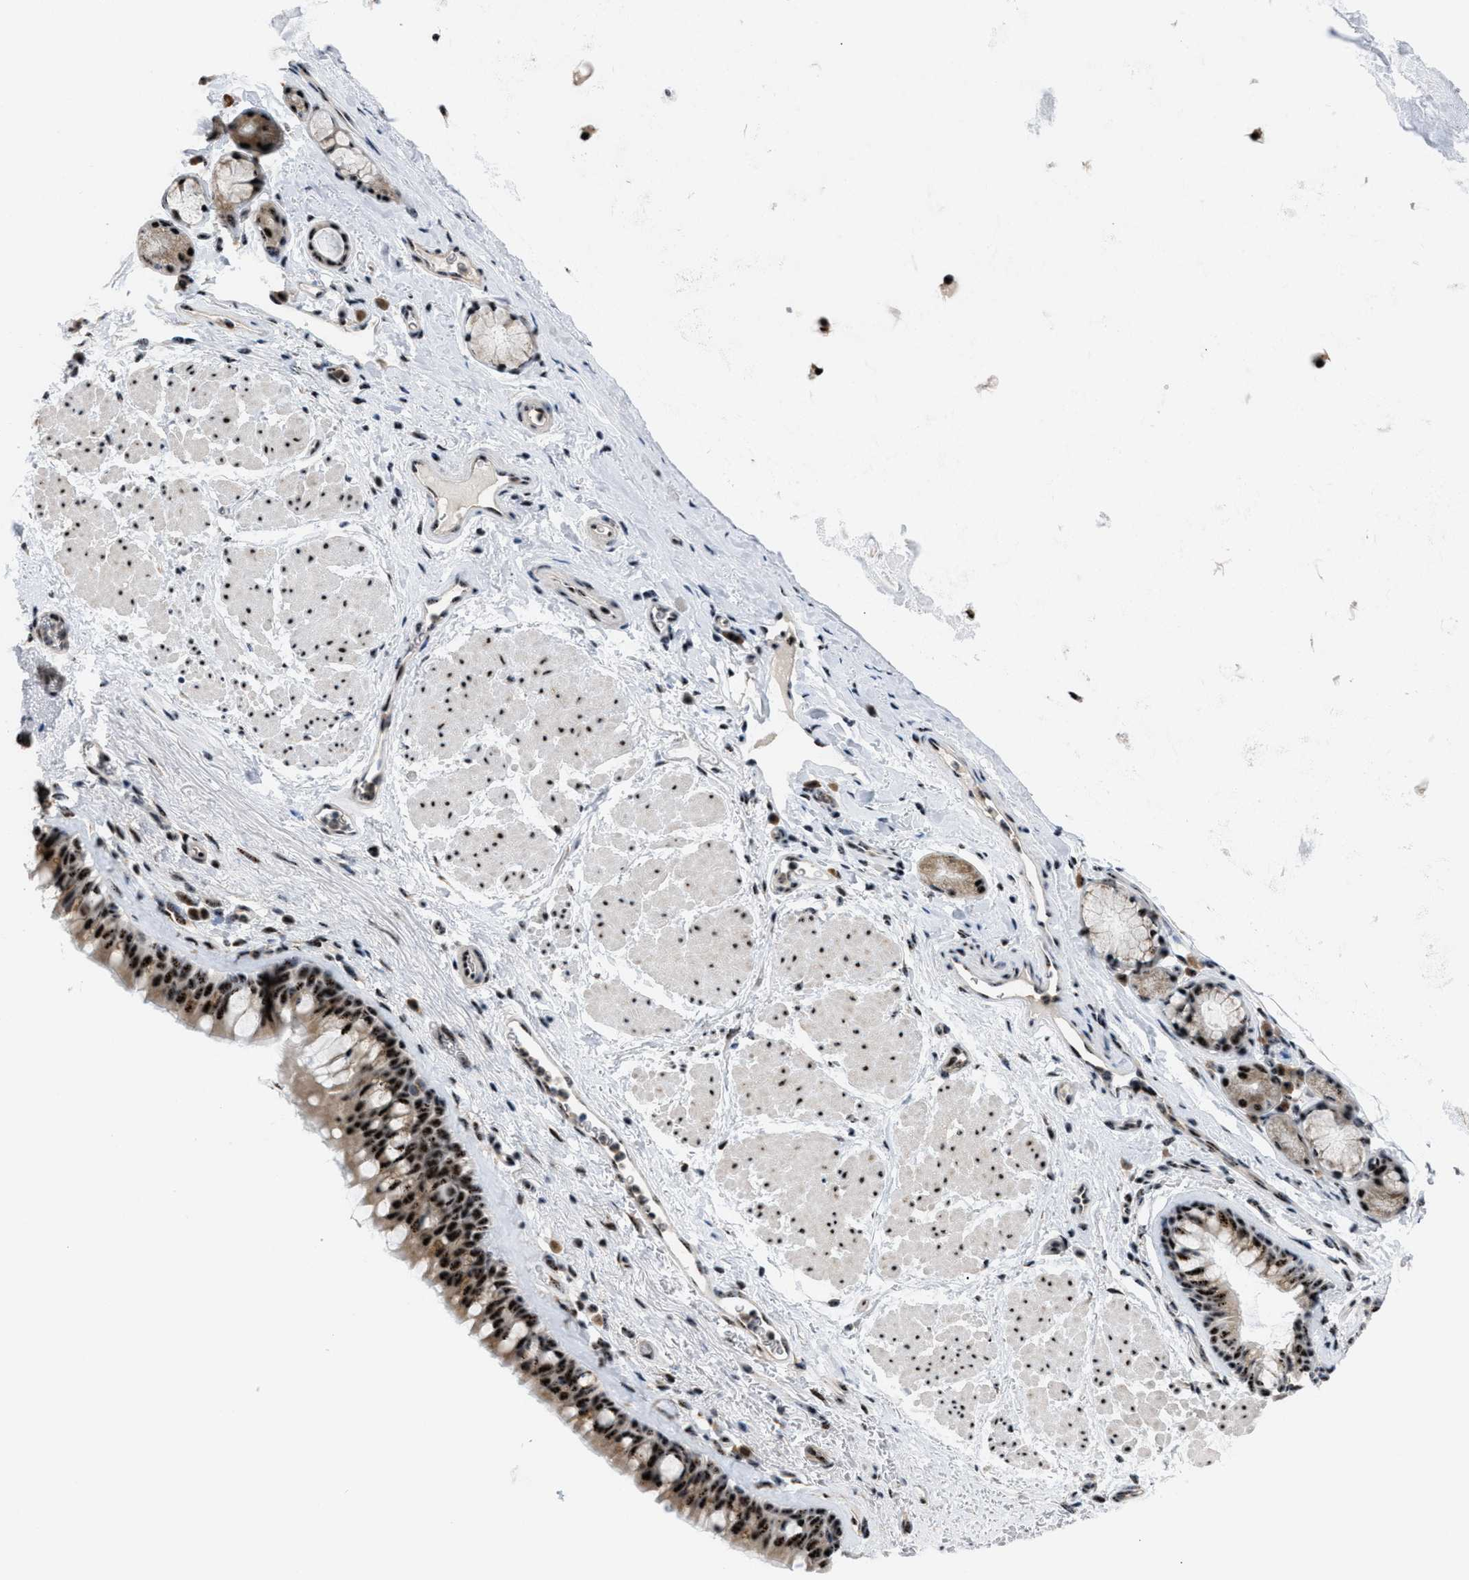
{"staining": {"intensity": "strong", "quantity": ">75%", "location": "cytoplasmic/membranous,nuclear"}, "tissue": "bronchus", "cell_type": "Respiratory epithelial cells", "image_type": "normal", "snomed": [{"axis": "morphology", "description": "Normal tissue, NOS"}, {"axis": "topography", "description": "Cartilage tissue"}, {"axis": "topography", "description": "Bronchus"}], "caption": "High-magnification brightfield microscopy of unremarkable bronchus stained with DAB (3,3'-diaminobenzidine) (brown) and counterstained with hematoxylin (blue). respiratory epithelial cells exhibit strong cytoplasmic/membranous,nuclear expression is appreciated in approximately>75% of cells.", "gene": "CDR2", "patient": {"sex": "female", "age": 53}}